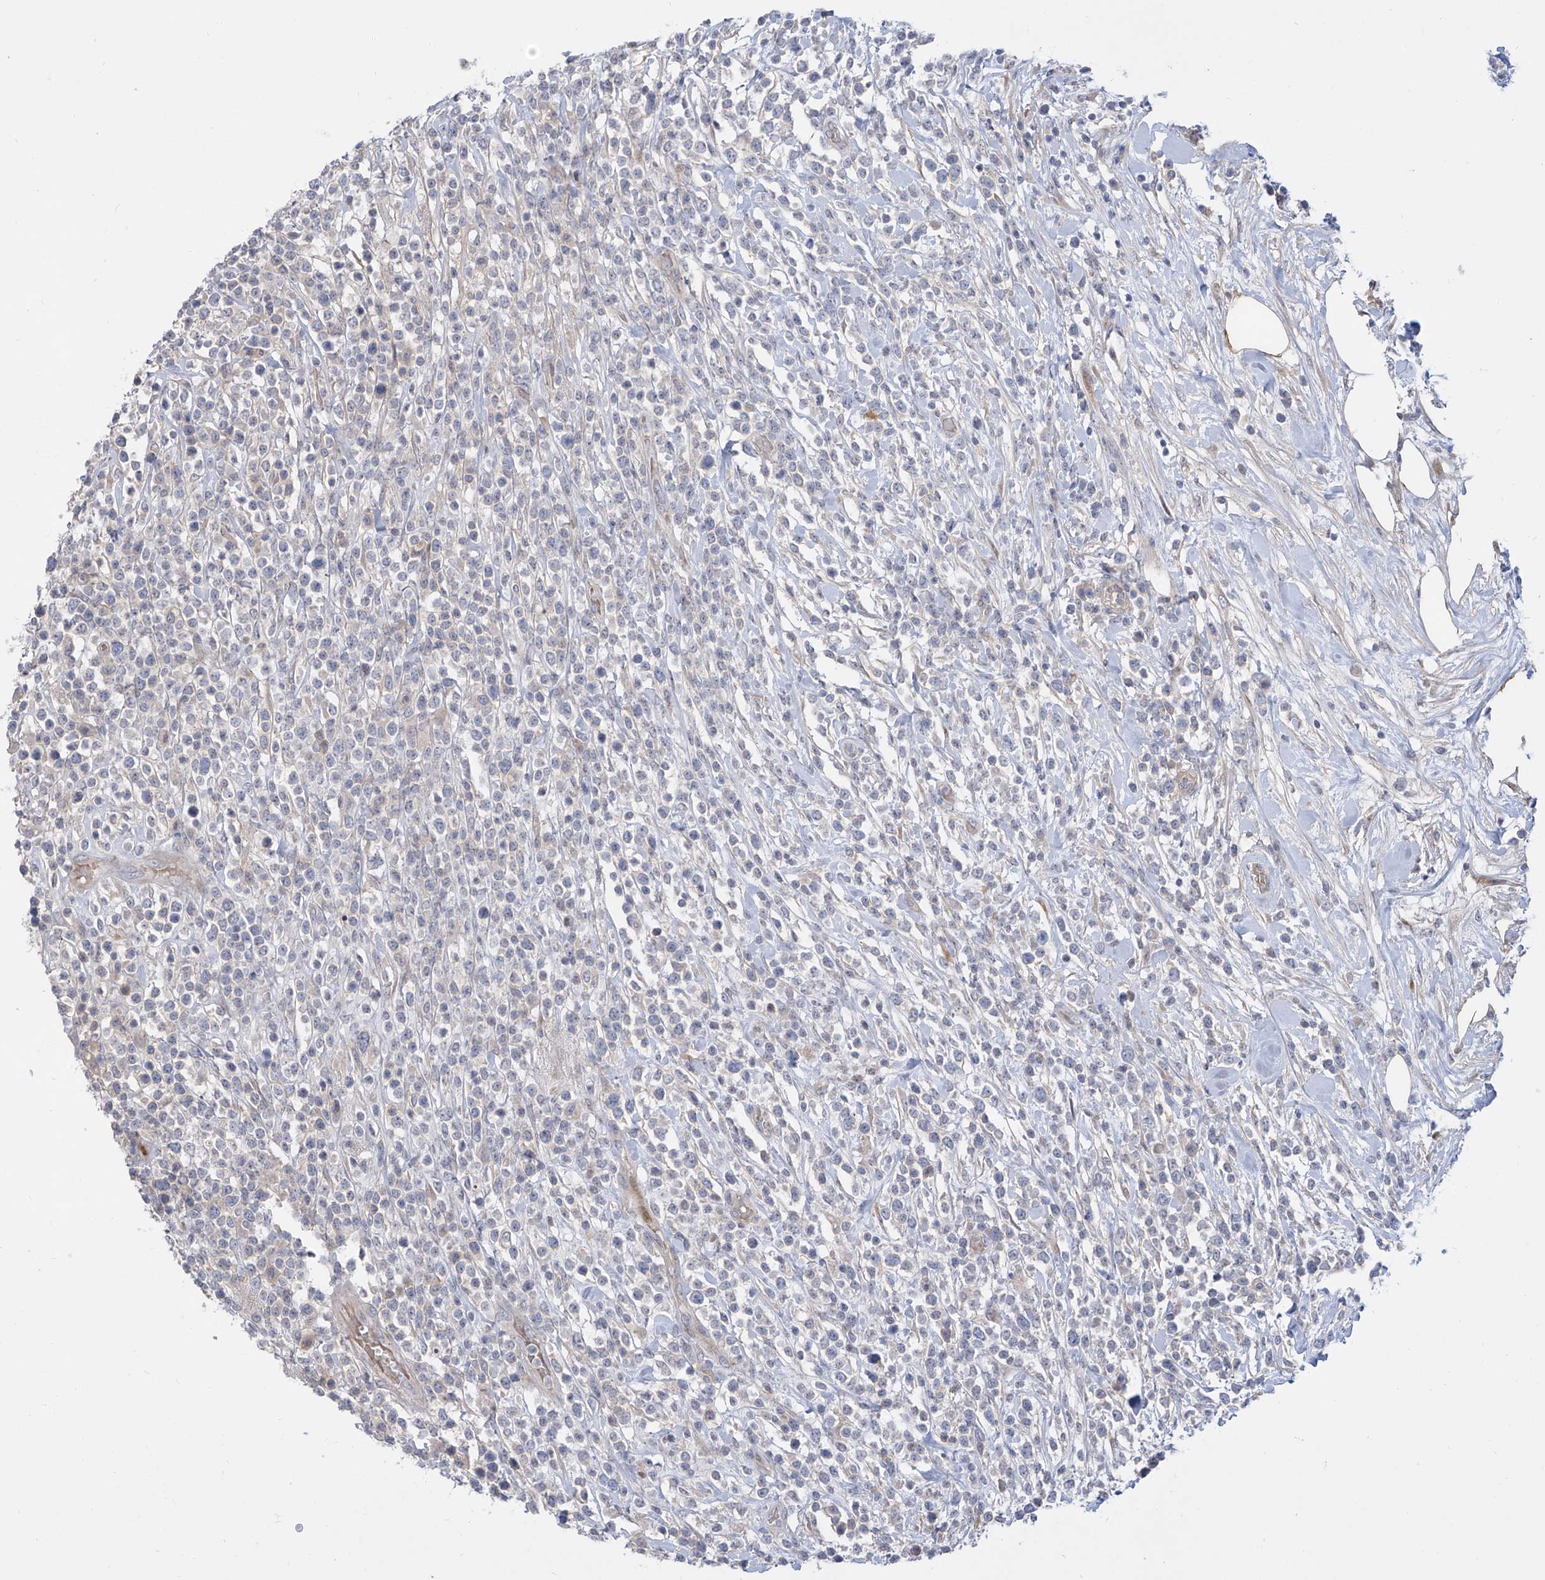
{"staining": {"intensity": "negative", "quantity": "none", "location": "none"}, "tissue": "lymphoma", "cell_type": "Tumor cells", "image_type": "cancer", "snomed": [{"axis": "morphology", "description": "Malignant lymphoma, non-Hodgkin's type, High grade"}, {"axis": "topography", "description": "Colon"}], "caption": "IHC micrograph of neoplastic tissue: high-grade malignant lymphoma, non-Hodgkin's type stained with DAB (3,3'-diaminobenzidine) shows no significant protein expression in tumor cells.", "gene": "LRRC1", "patient": {"sex": "female", "age": 53}}